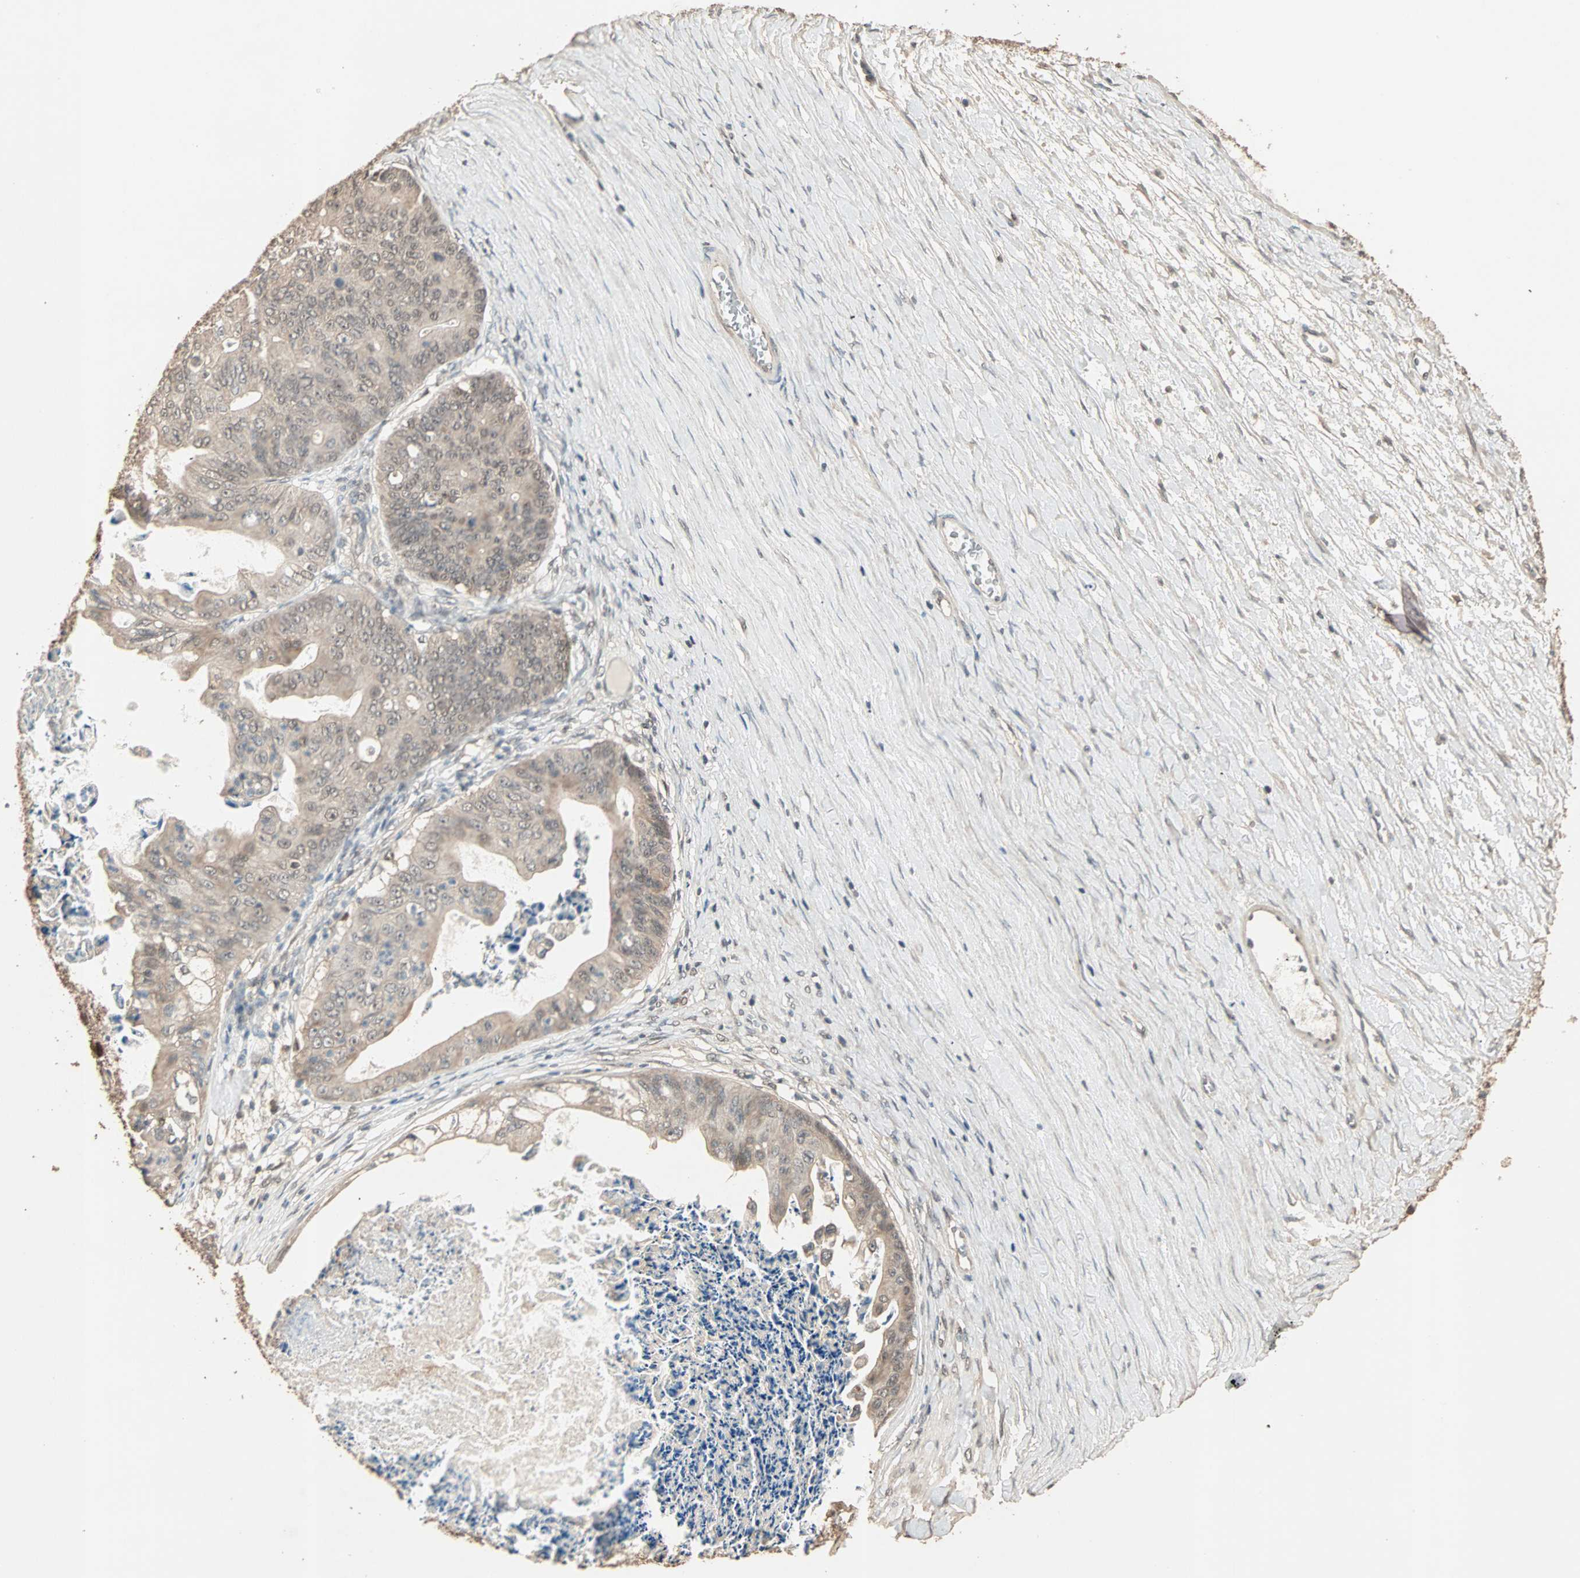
{"staining": {"intensity": "moderate", "quantity": ">75%", "location": "cytoplasmic/membranous,nuclear"}, "tissue": "ovarian cancer", "cell_type": "Tumor cells", "image_type": "cancer", "snomed": [{"axis": "morphology", "description": "Cystadenocarcinoma, mucinous, NOS"}, {"axis": "topography", "description": "Ovary"}], "caption": "Immunohistochemistry (IHC) histopathology image of neoplastic tissue: ovarian cancer stained using immunohistochemistry (IHC) reveals medium levels of moderate protein expression localized specifically in the cytoplasmic/membranous and nuclear of tumor cells, appearing as a cytoplasmic/membranous and nuclear brown color.", "gene": "ZBTB33", "patient": {"sex": "female", "age": 37}}